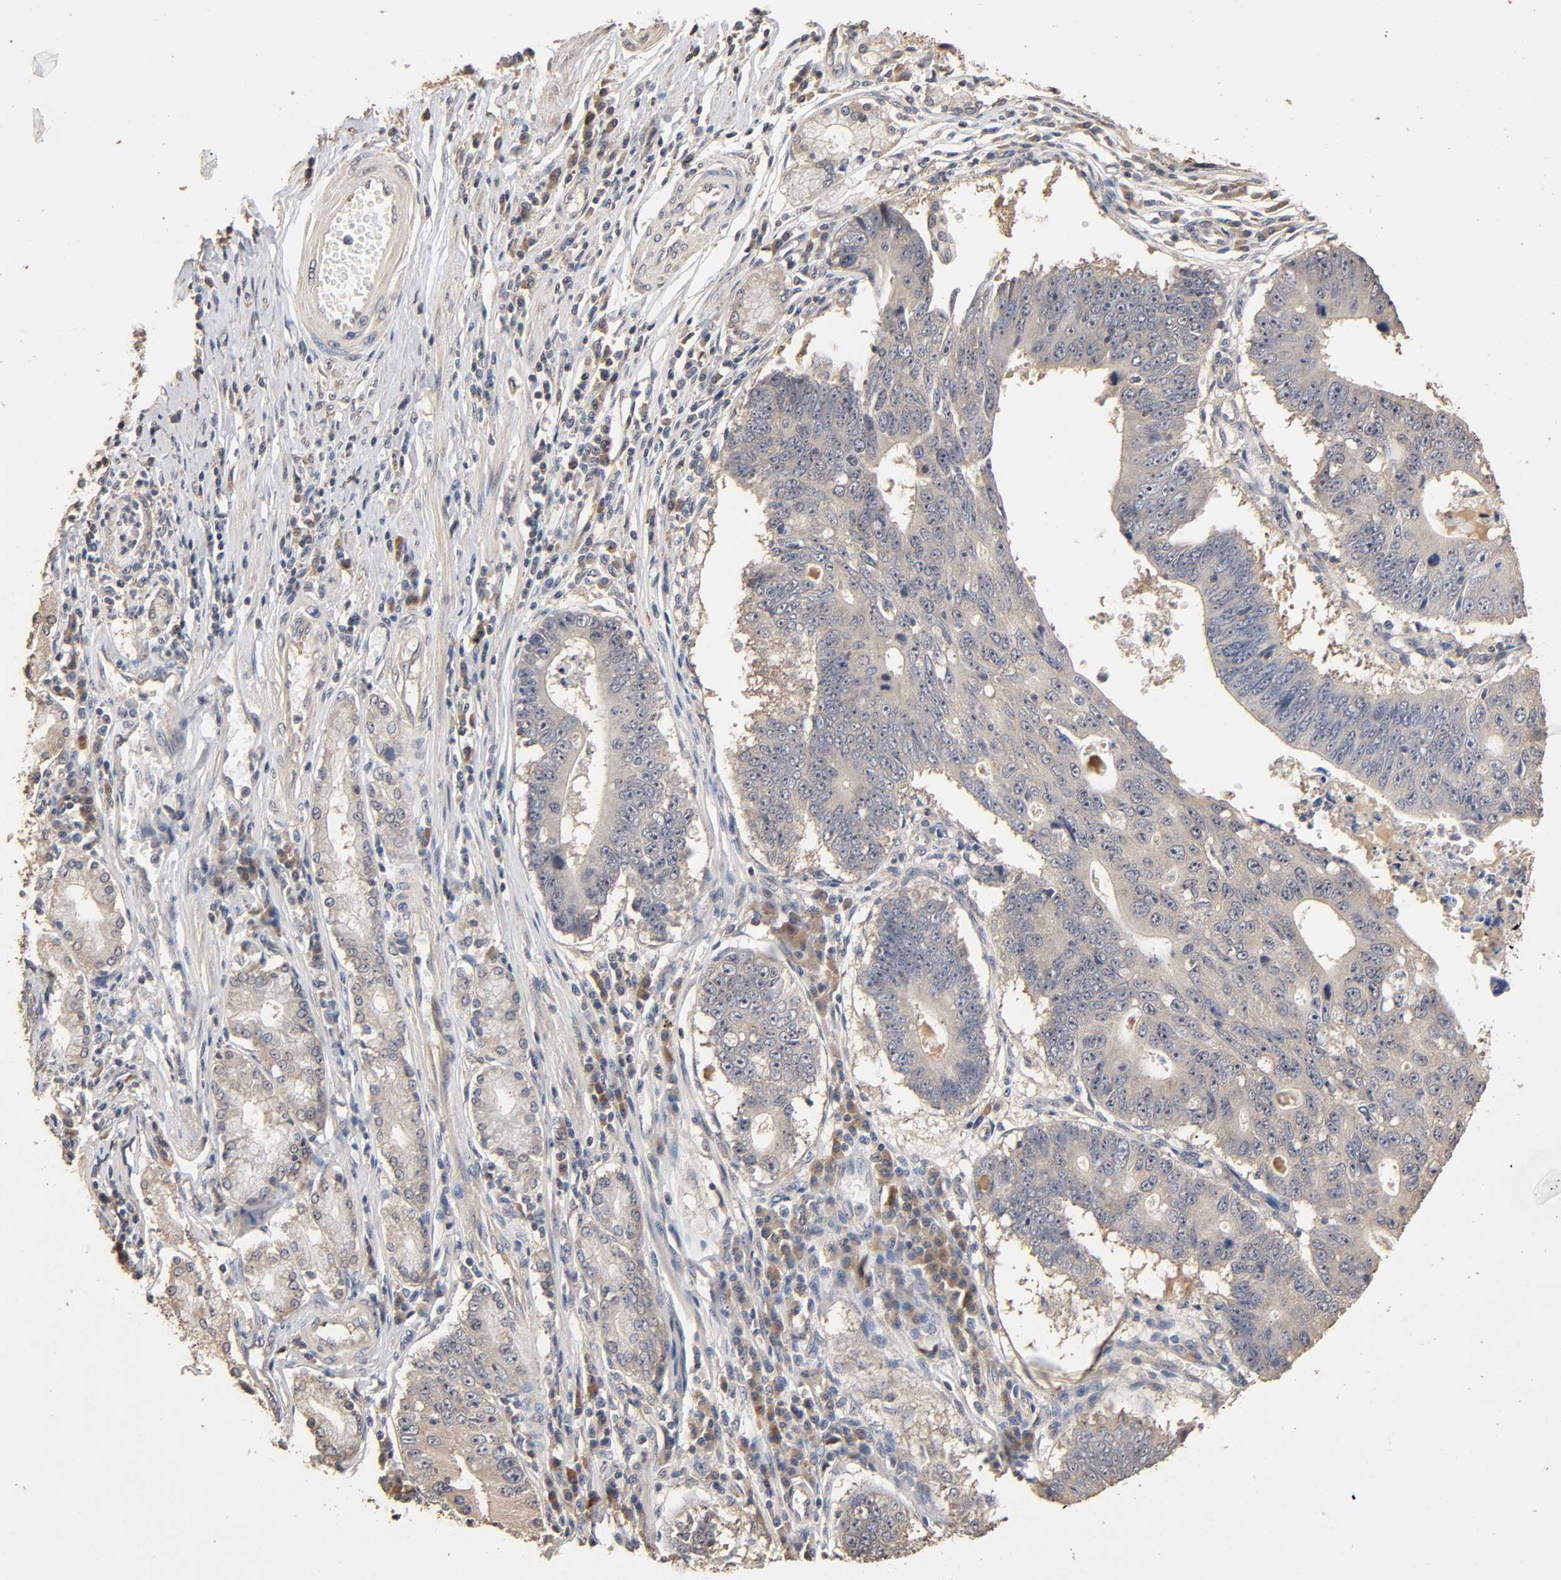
{"staining": {"intensity": "weak", "quantity": ">75%", "location": "cytoplasmic/membranous"}, "tissue": "stomach cancer", "cell_type": "Tumor cells", "image_type": "cancer", "snomed": [{"axis": "morphology", "description": "Adenocarcinoma, NOS"}, {"axis": "topography", "description": "Stomach"}], "caption": "Stomach cancer stained with immunohistochemistry shows weak cytoplasmic/membranous expression in approximately >75% of tumor cells. (Brightfield microscopy of DAB IHC at high magnification).", "gene": "ARHGEF7", "patient": {"sex": "male", "age": 59}}